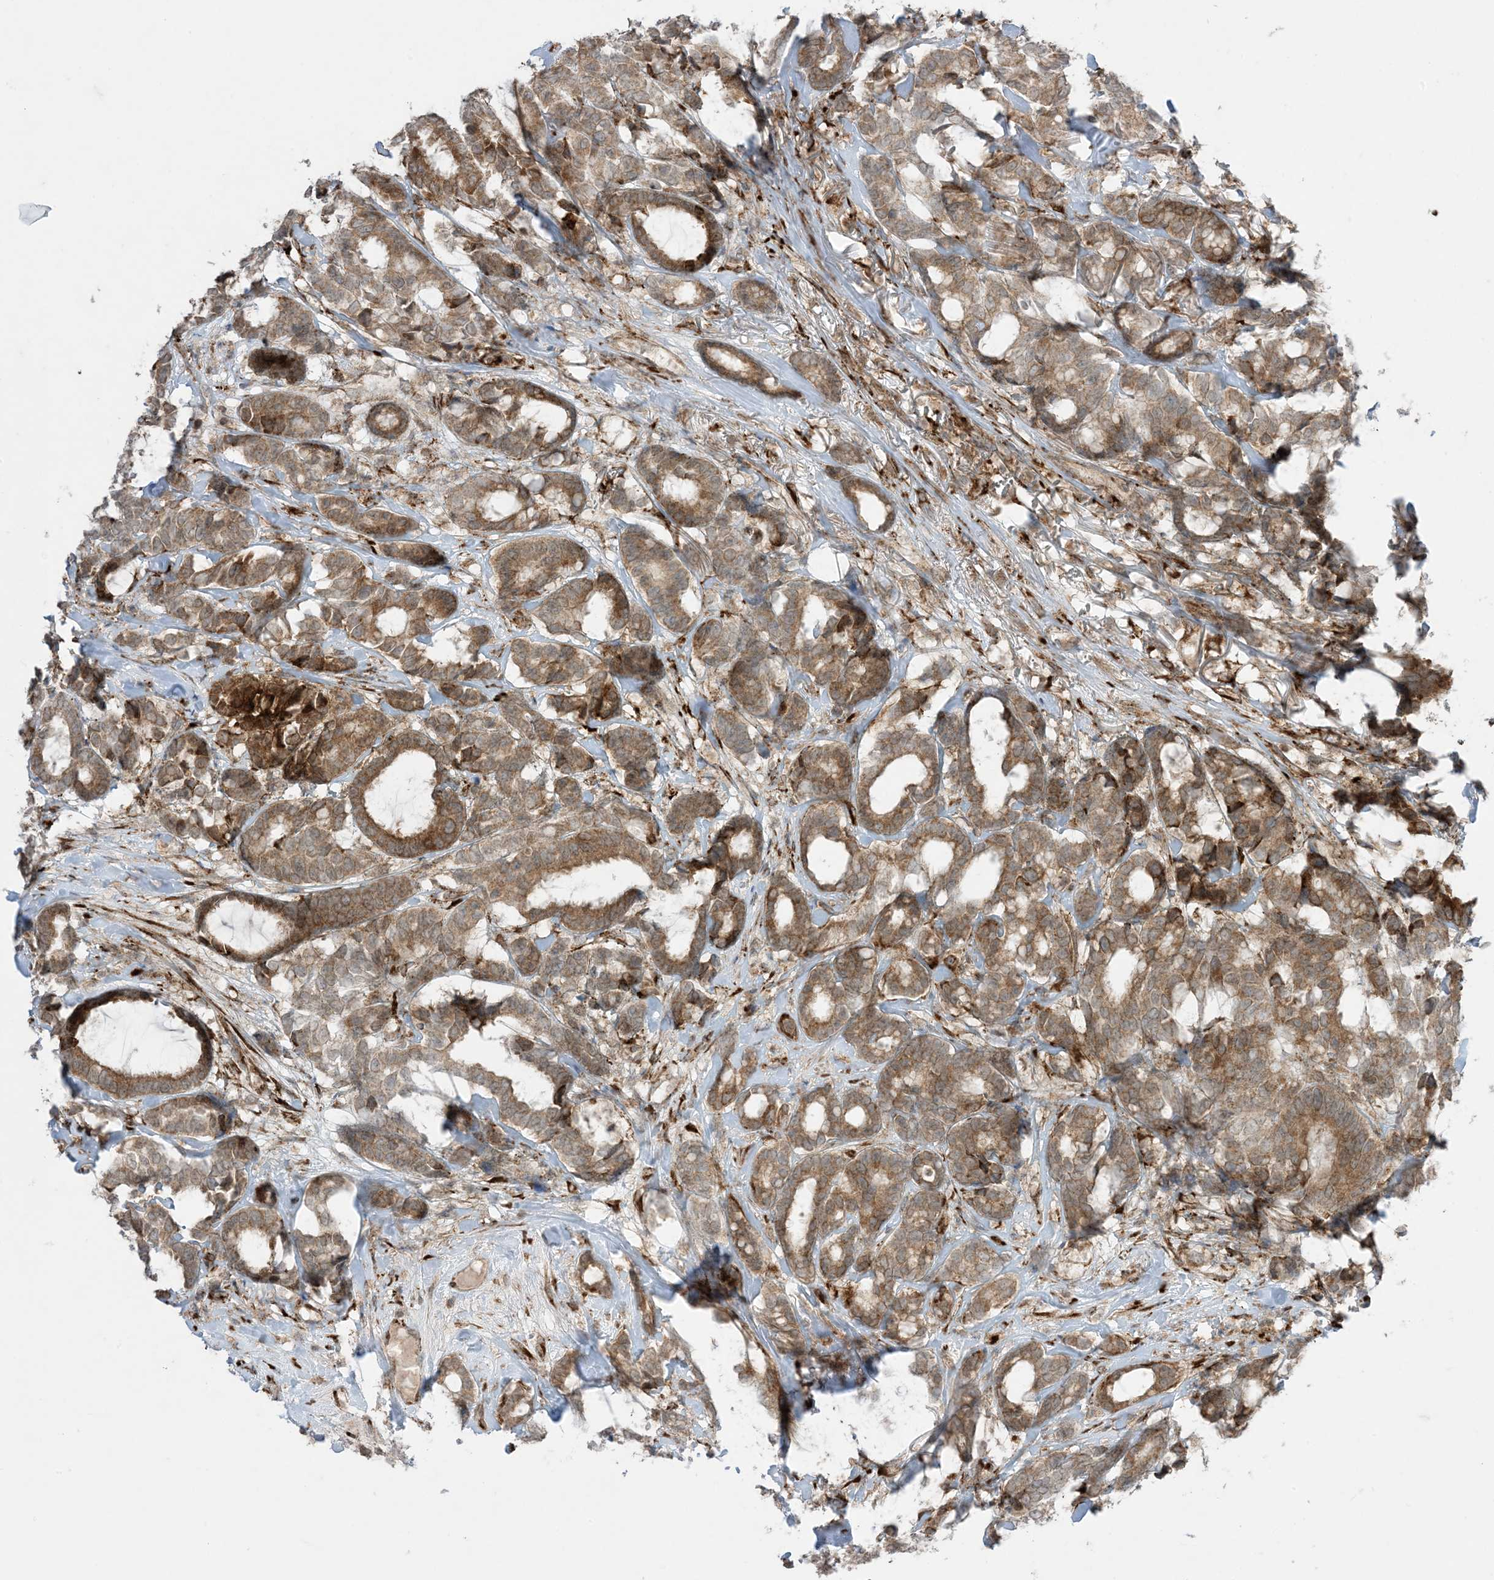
{"staining": {"intensity": "moderate", "quantity": ">75%", "location": "cytoplasmic/membranous"}, "tissue": "breast cancer", "cell_type": "Tumor cells", "image_type": "cancer", "snomed": [{"axis": "morphology", "description": "Duct carcinoma"}, {"axis": "topography", "description": "Breast"}], "caption": "Tumor cells exhibit medium levels of moderate cytoplasmic/membranous positivity in approximately >75% of cells in breast cancer. Ihc stains the protein of interest in brown and the nuclei are stained blue.", "gene": "ODC1", "patient": {"sex": "female", "age": 87}}